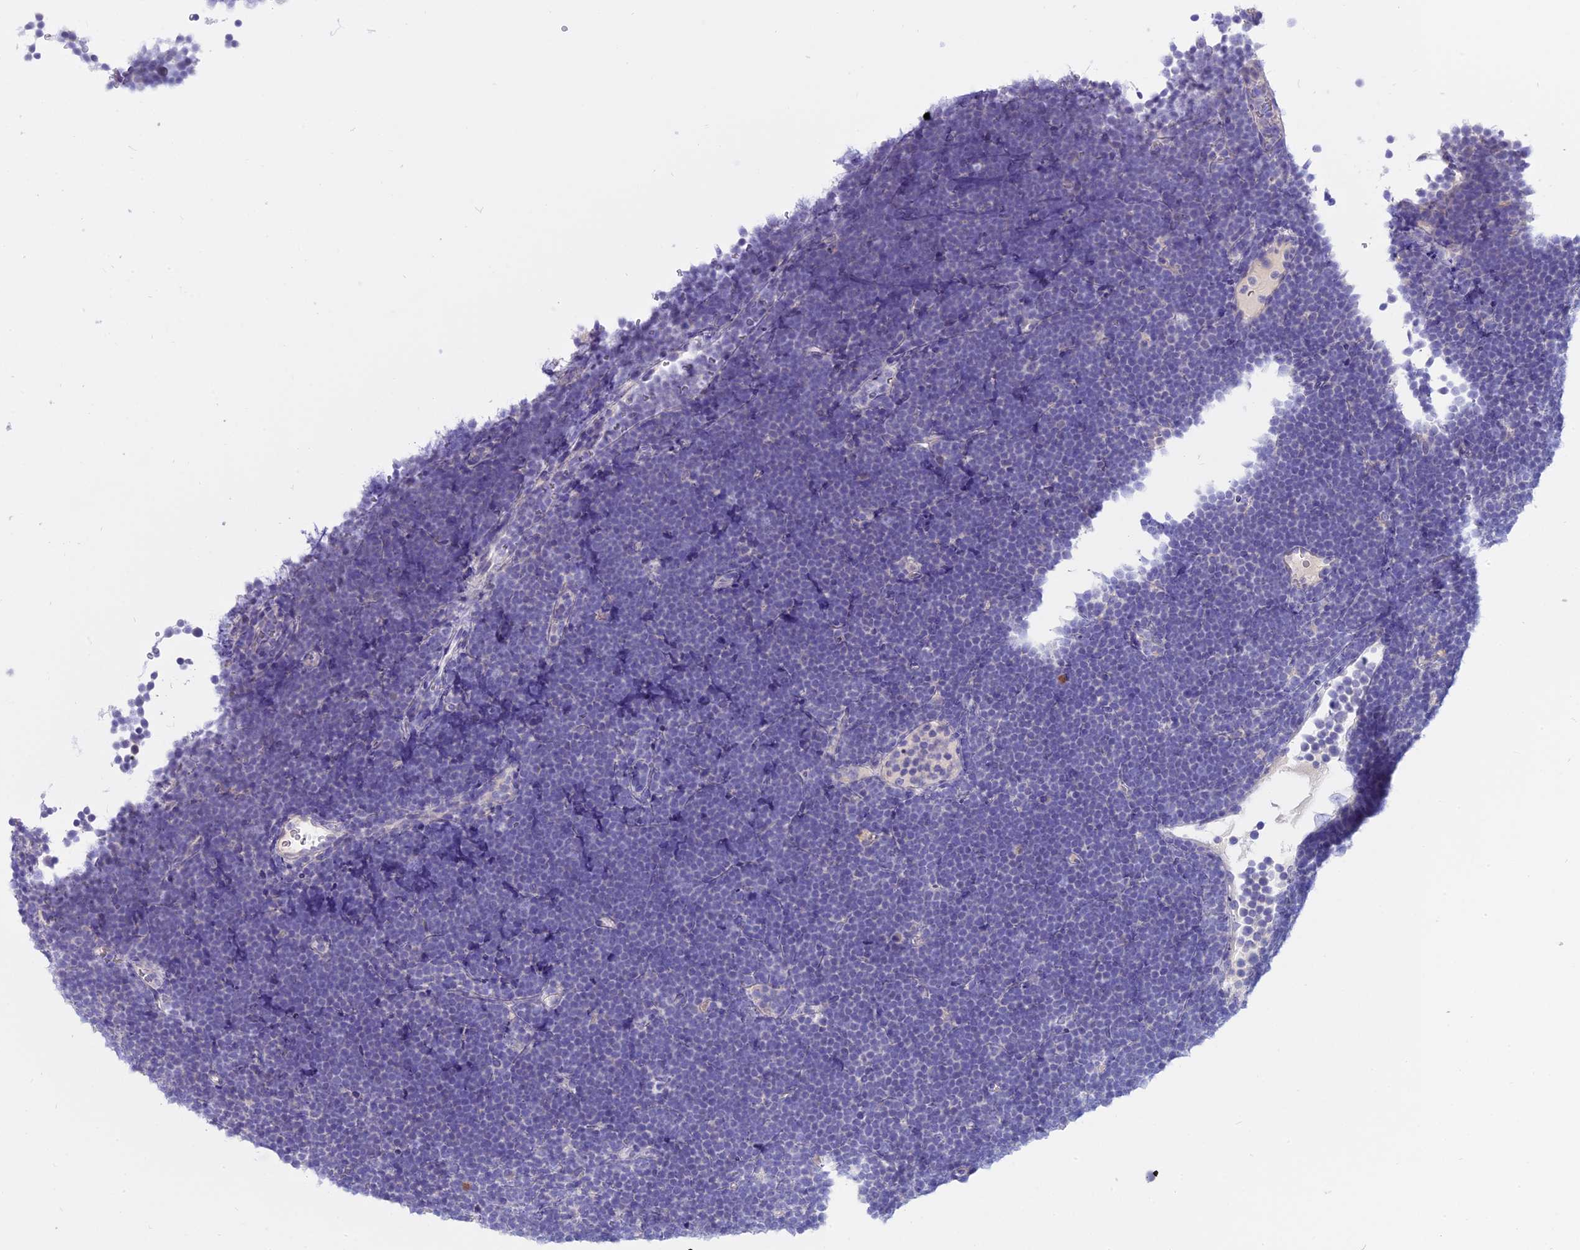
{"staining": {"intensity": "negative", "quantity": "none", "location": "none"}, "tissue": "lymphoma", "cell_type": "Tumor cells", "image_type": "cancer", "snomed": [{"axis": "morphology", "description": "Malignant lymphoma, non-Hodgkin's type, High grade"}, {"axis": "topography", "description": "Lymph node"}], "caption": "A photomicrograph of malignant lymphoma, non-Hodgkin's type (high-grade) stained for a protein shows no brown staining in tumor cells.", "gene": "LYPD6", "patient": {"sex": "male", "age": 13}}